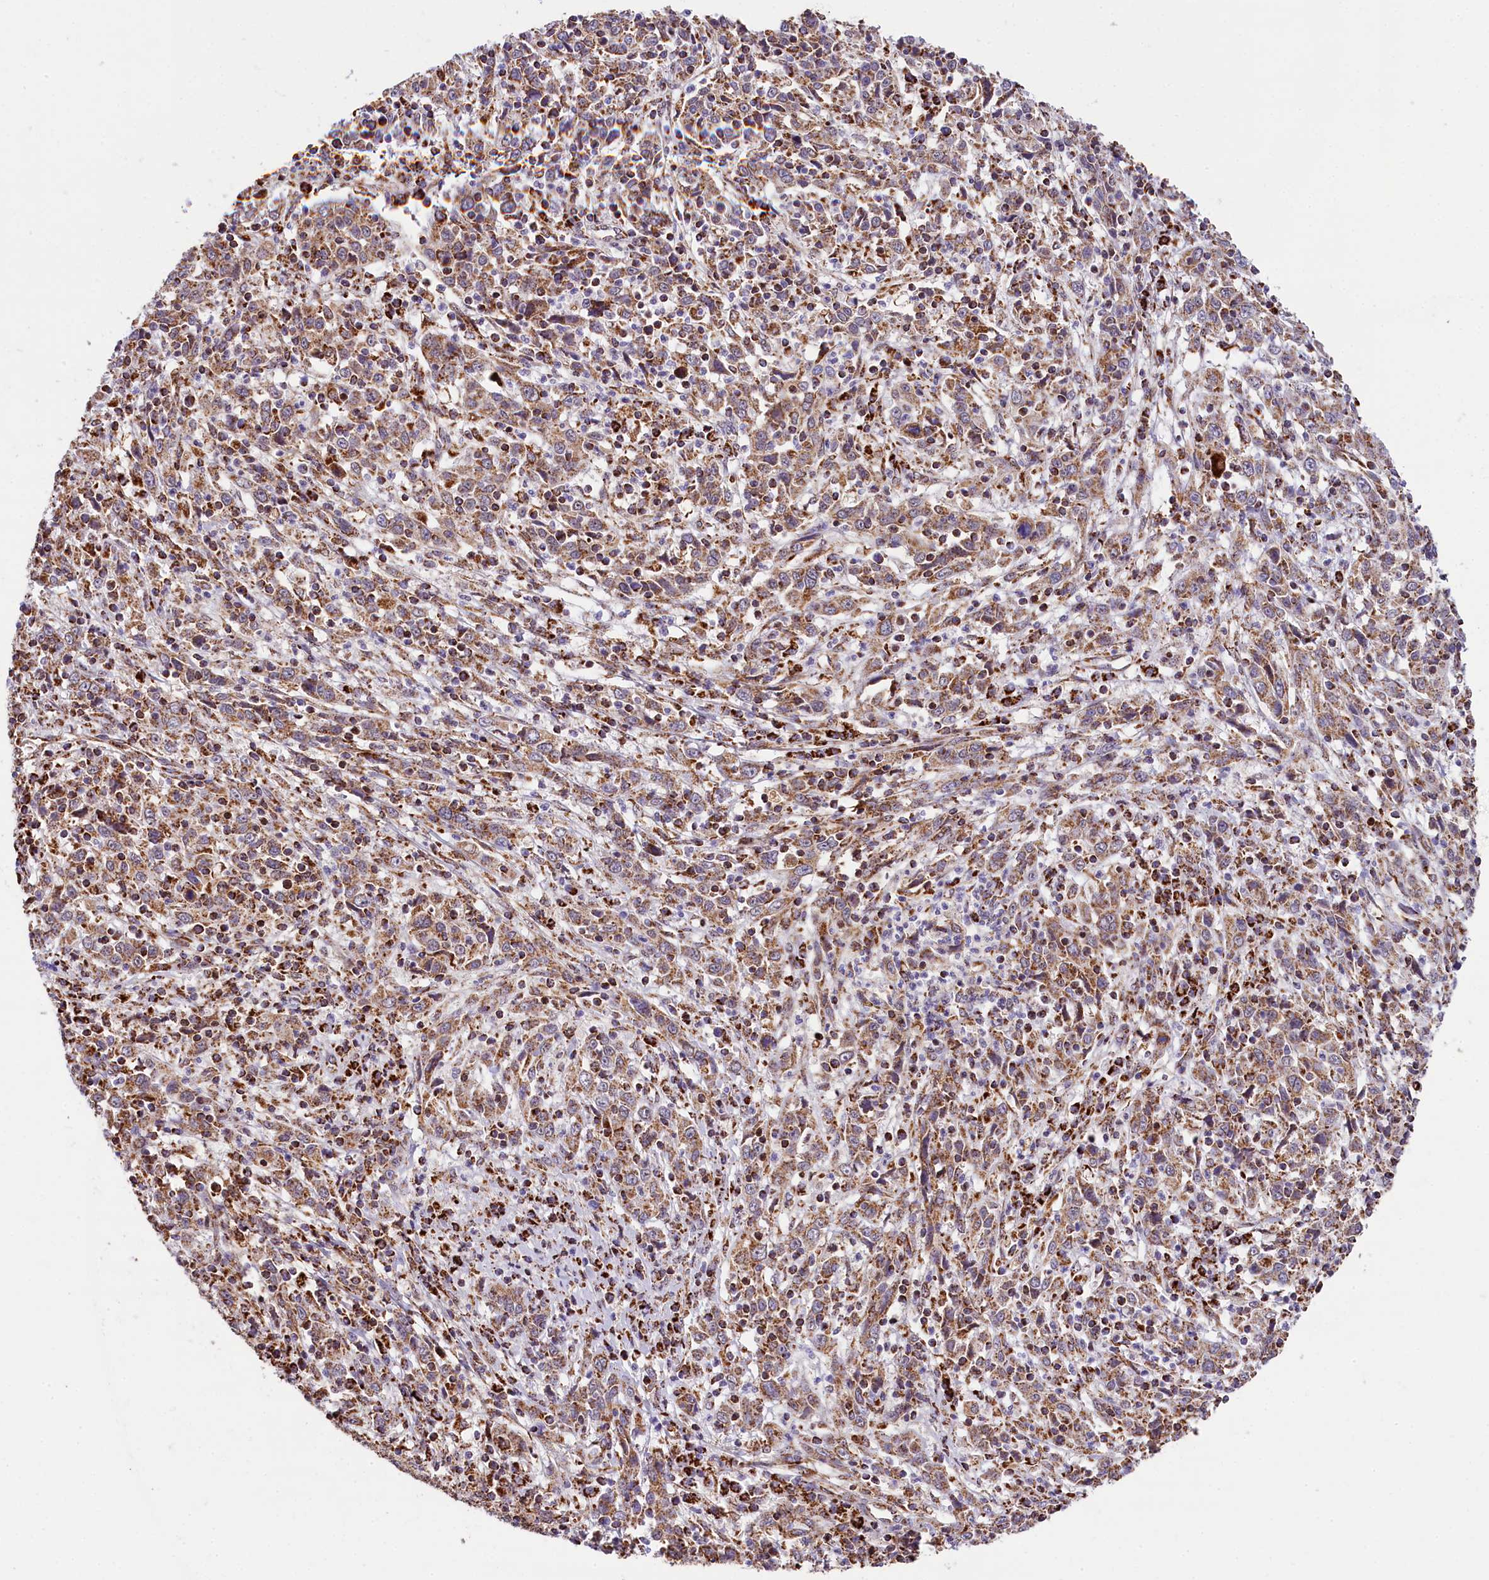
{"staining": {"intensity": "moderate", "quantity": ">75%", "location": "cytoplasmic/membranous"}, "tissue": "cervical cancer", "cell_type": "Tumor cells", "image_type": "cancer", "snomed": [{"axis": "morphology", "description": "Squamous cell carcinoma, NOS"}, {"axis": "topography", "description": "Cervix"}], "caption": "Squamous cell carcinoma (cervical) was stained to show a protein in brown. There is medium levels of moderate cytoplasmic/membranous positivity in approximately >75% of tumor cells.", "gene": "NDUFA8", "patient": {"sex": "female", "age": 46}}